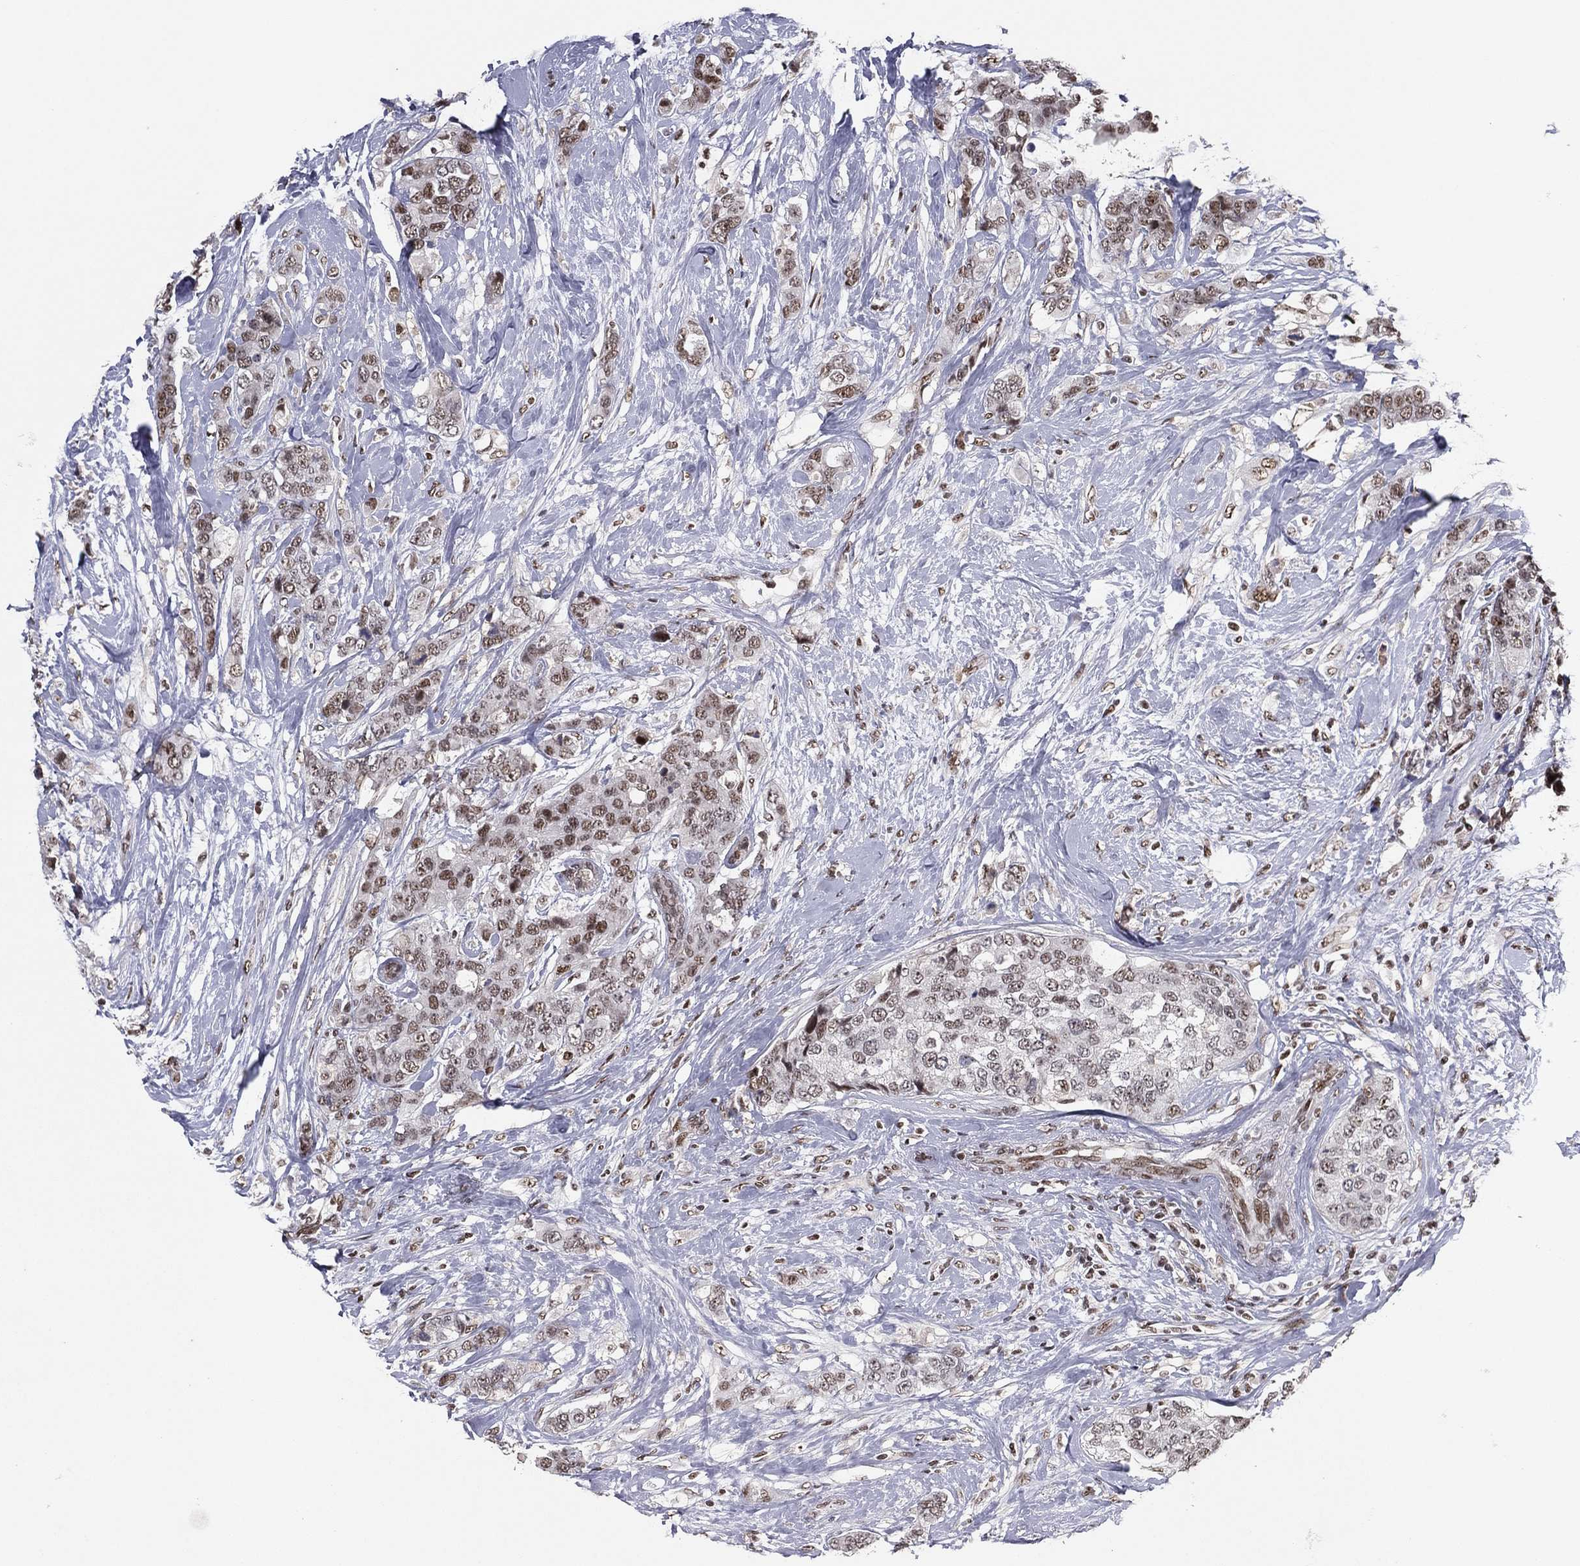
{"staining": {"intensity": "moderate", "quantity": "25%-75%", "location": "nuclear"}, "tissue": "breast cancer", "cell_type": "Tumor cells", "image_type": "cancer", "snomed": [{"axis": "morphology", "description": "Lobular carcinoma"}, {"axis": "topography", "description": "Breast"}], "caption": "Breast lobular carcinoma tissue exhibits moderate nuclear staining in about 25%-75% of tumor cells (IHC, brightfield microscopy, high magnification).", "gene": "GPALPP1", "patient": {"sex": "female", "age": 59}}